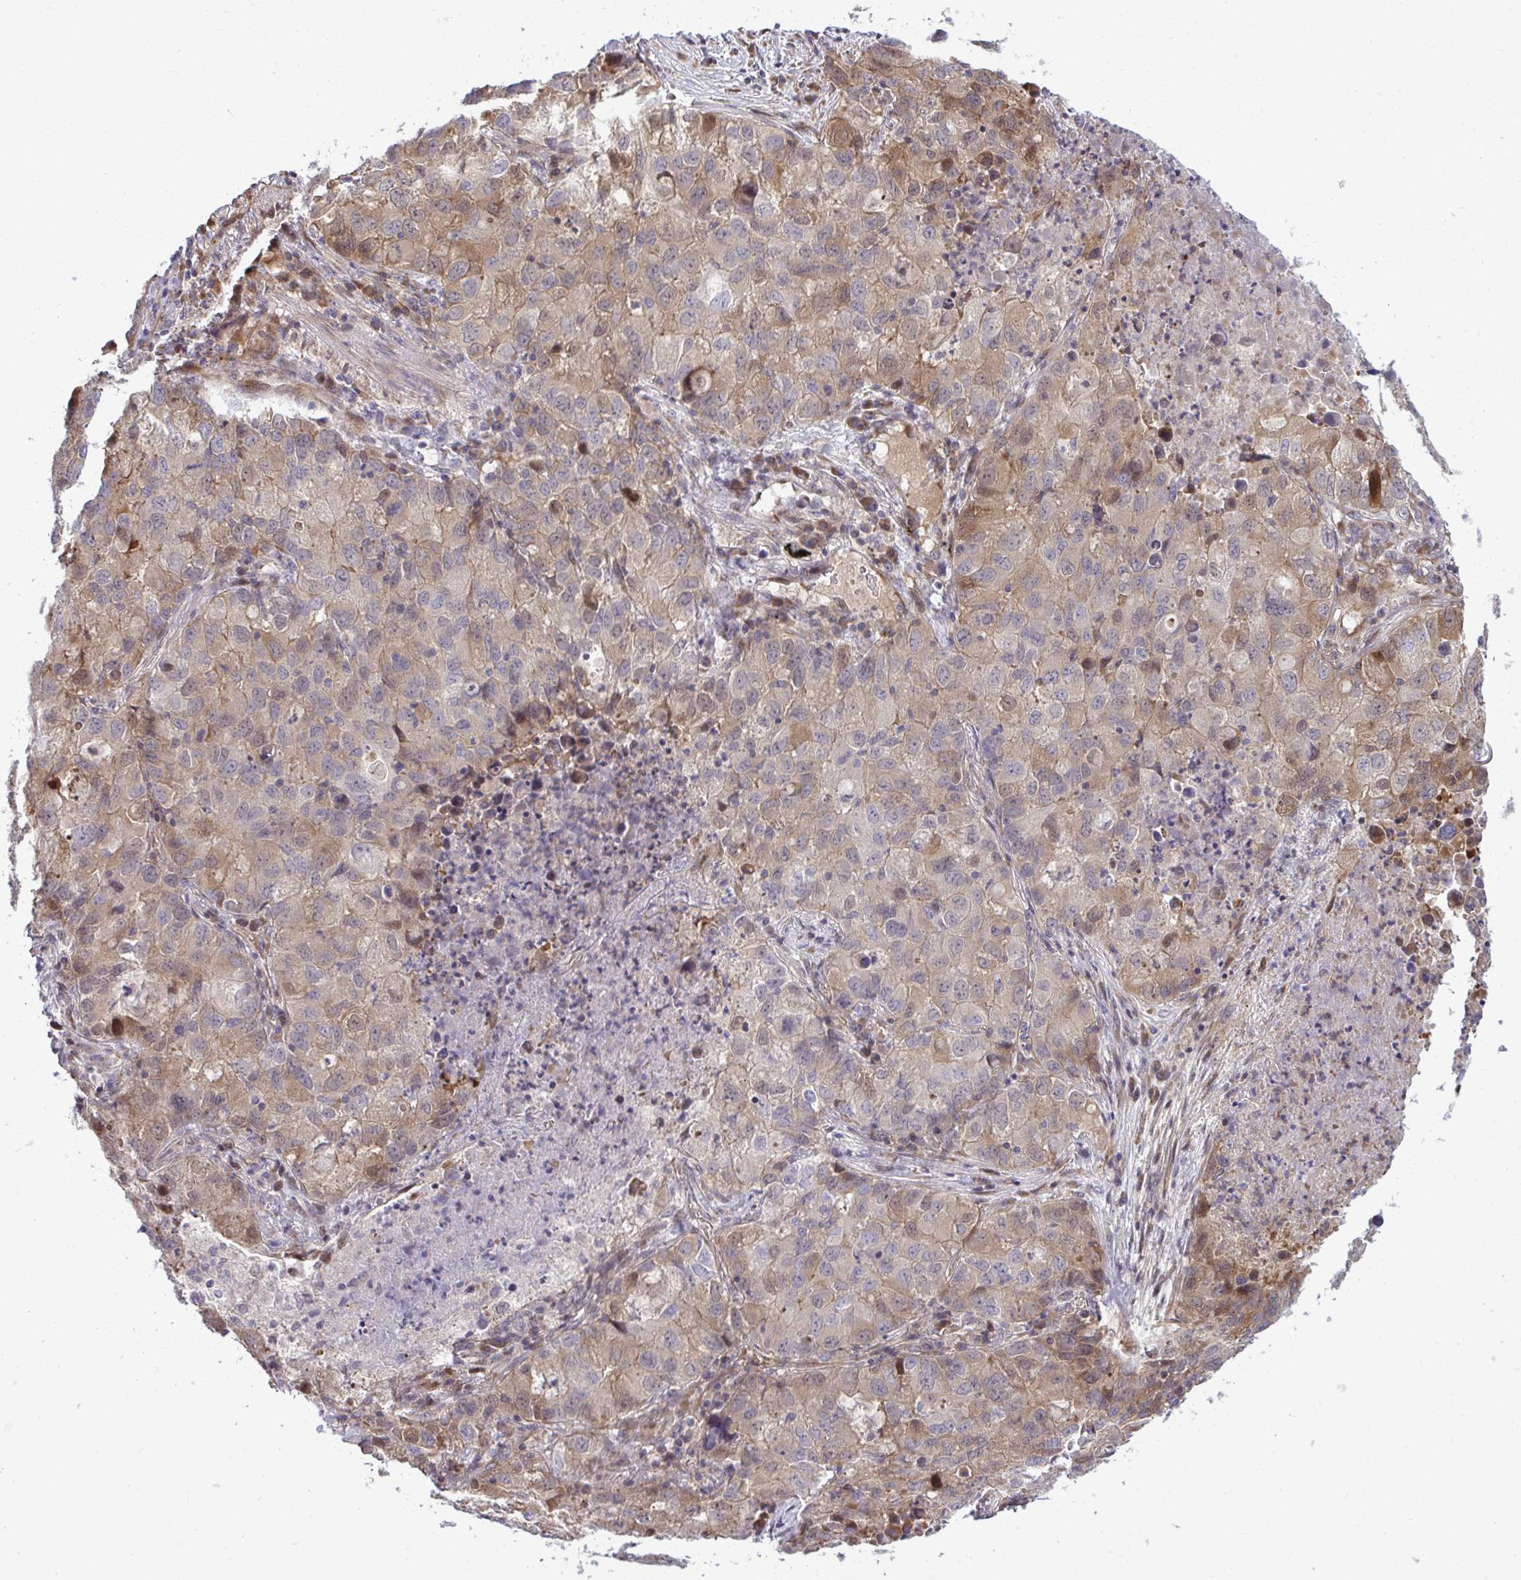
{"staining": {"intensity": "weak", "quantity": "25%-75%", "location": "cytoplasmic/membranous"}, "tissue": "lung cancer", "cell_type": "Tumor cells", "image_type": "cancer", "snomed": [{"axis": "morphology", "description": "Normal morphology"}, {"axis": "morphology", "description": "Adenocarcinoma, NOS"}, {"axis": "topography", "description": "Lymph node"}, {"axis": "topography", "description": "Lung"}], "caption": "An image showing weak cytoplasmic/membranous expression in about 25%-75% of tumor cells in adenocarcinoma (lung), as visualized by brown immunohistochemical staining.", "gene": "ZSCAN9", "patient": {"sex": "female", "age": 51}}